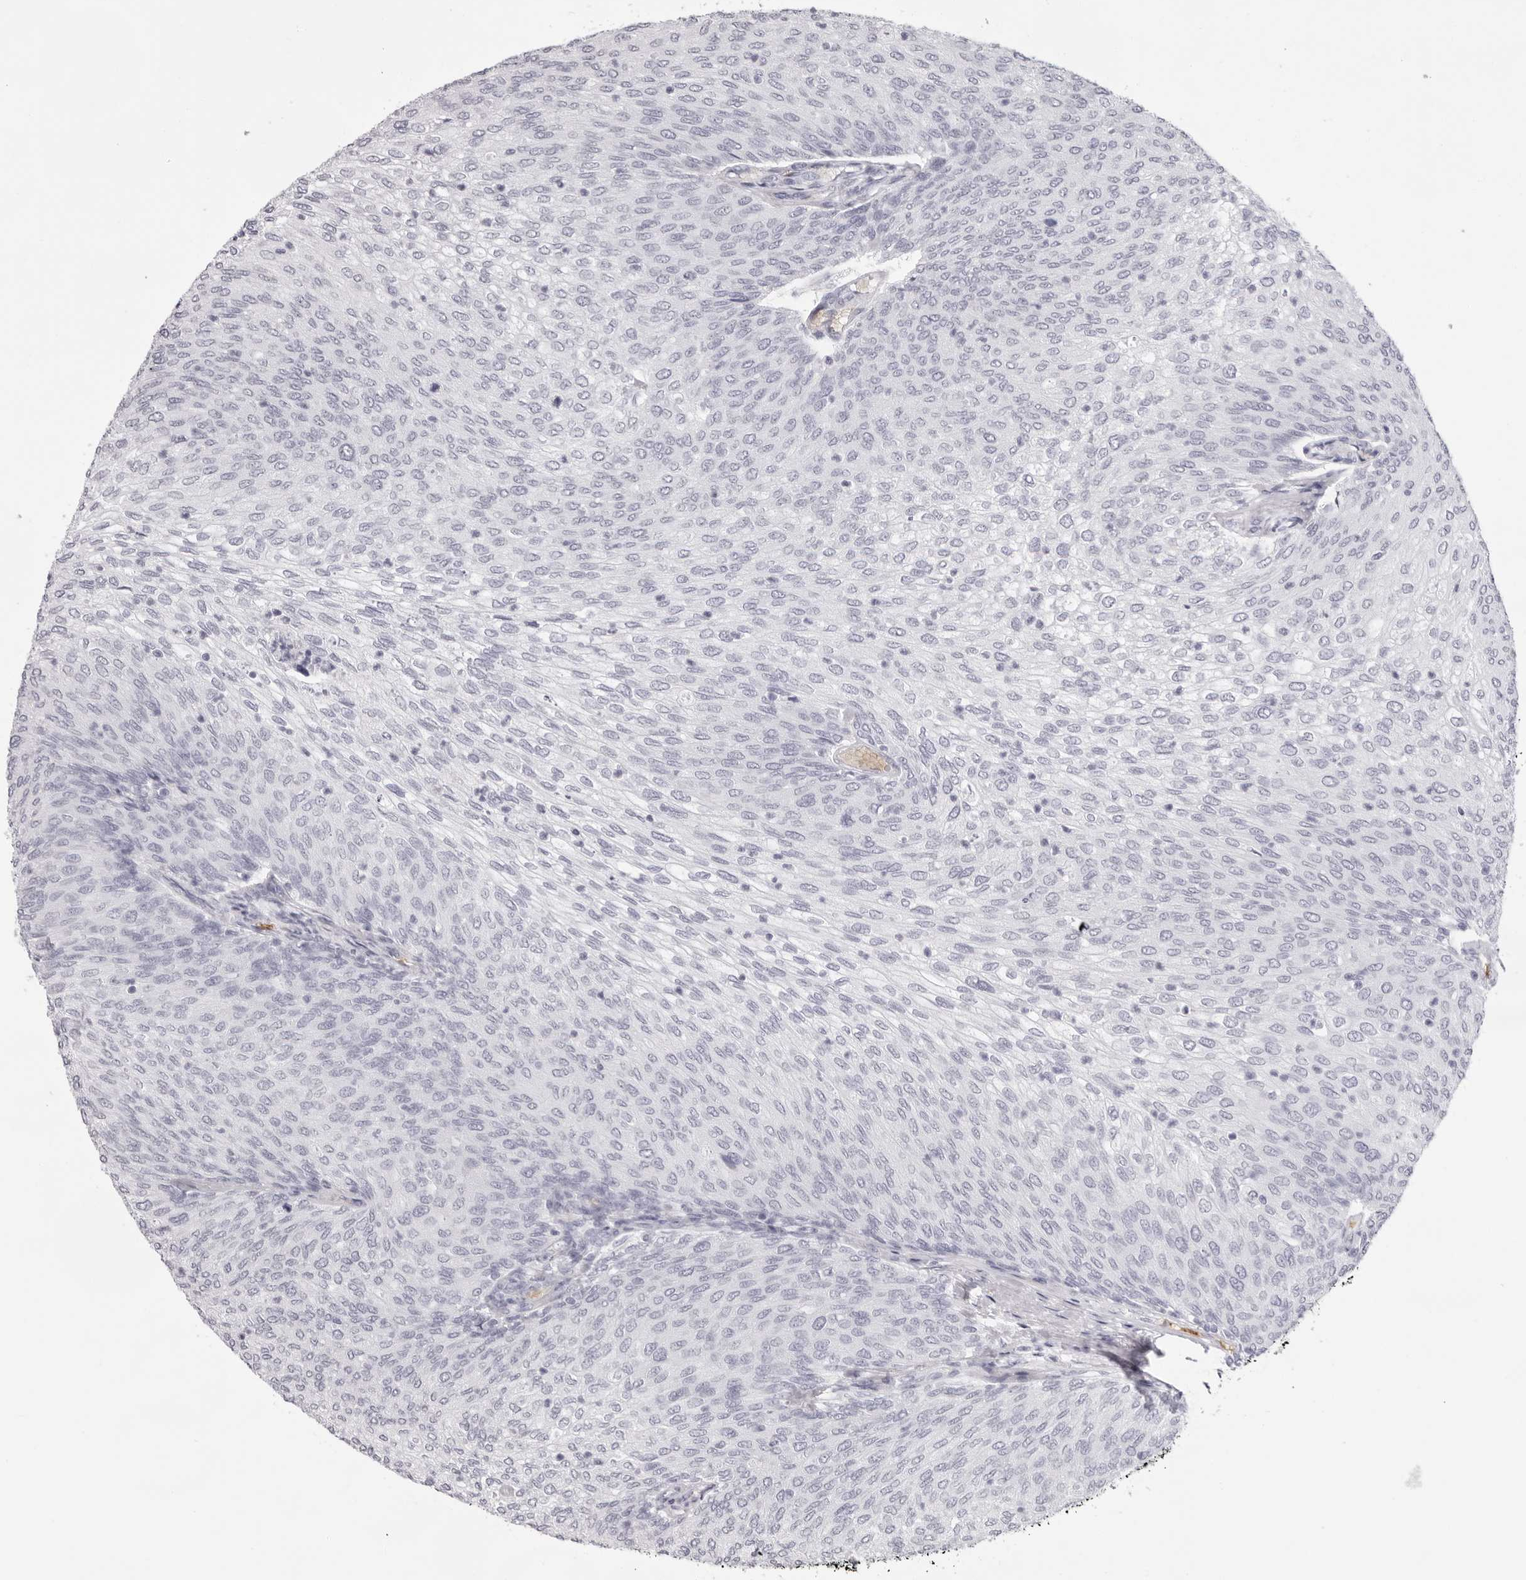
{"staining": {"intensity": "negative", "quantity": "none", "location": "none"}, "tissue": "urothelial cancer", "cell_type": "Tumor cells", "image_type": "cancer", "snomed": [{"axis": "morphology", "description": "Urothelial carcinoma, Low grade"}, {"axis": "topography", "description": "Urinary bladder"}], "caption": "This is a photomicrograph of immunohistochemistry staining of urothelial cancer, which shows no expression in tumor cells. (Brightfield microscopy of DAB immunohistochemistry at high magnification).", "gene": "SPTA1", "patient": {"sex": "female", "age": 79}}